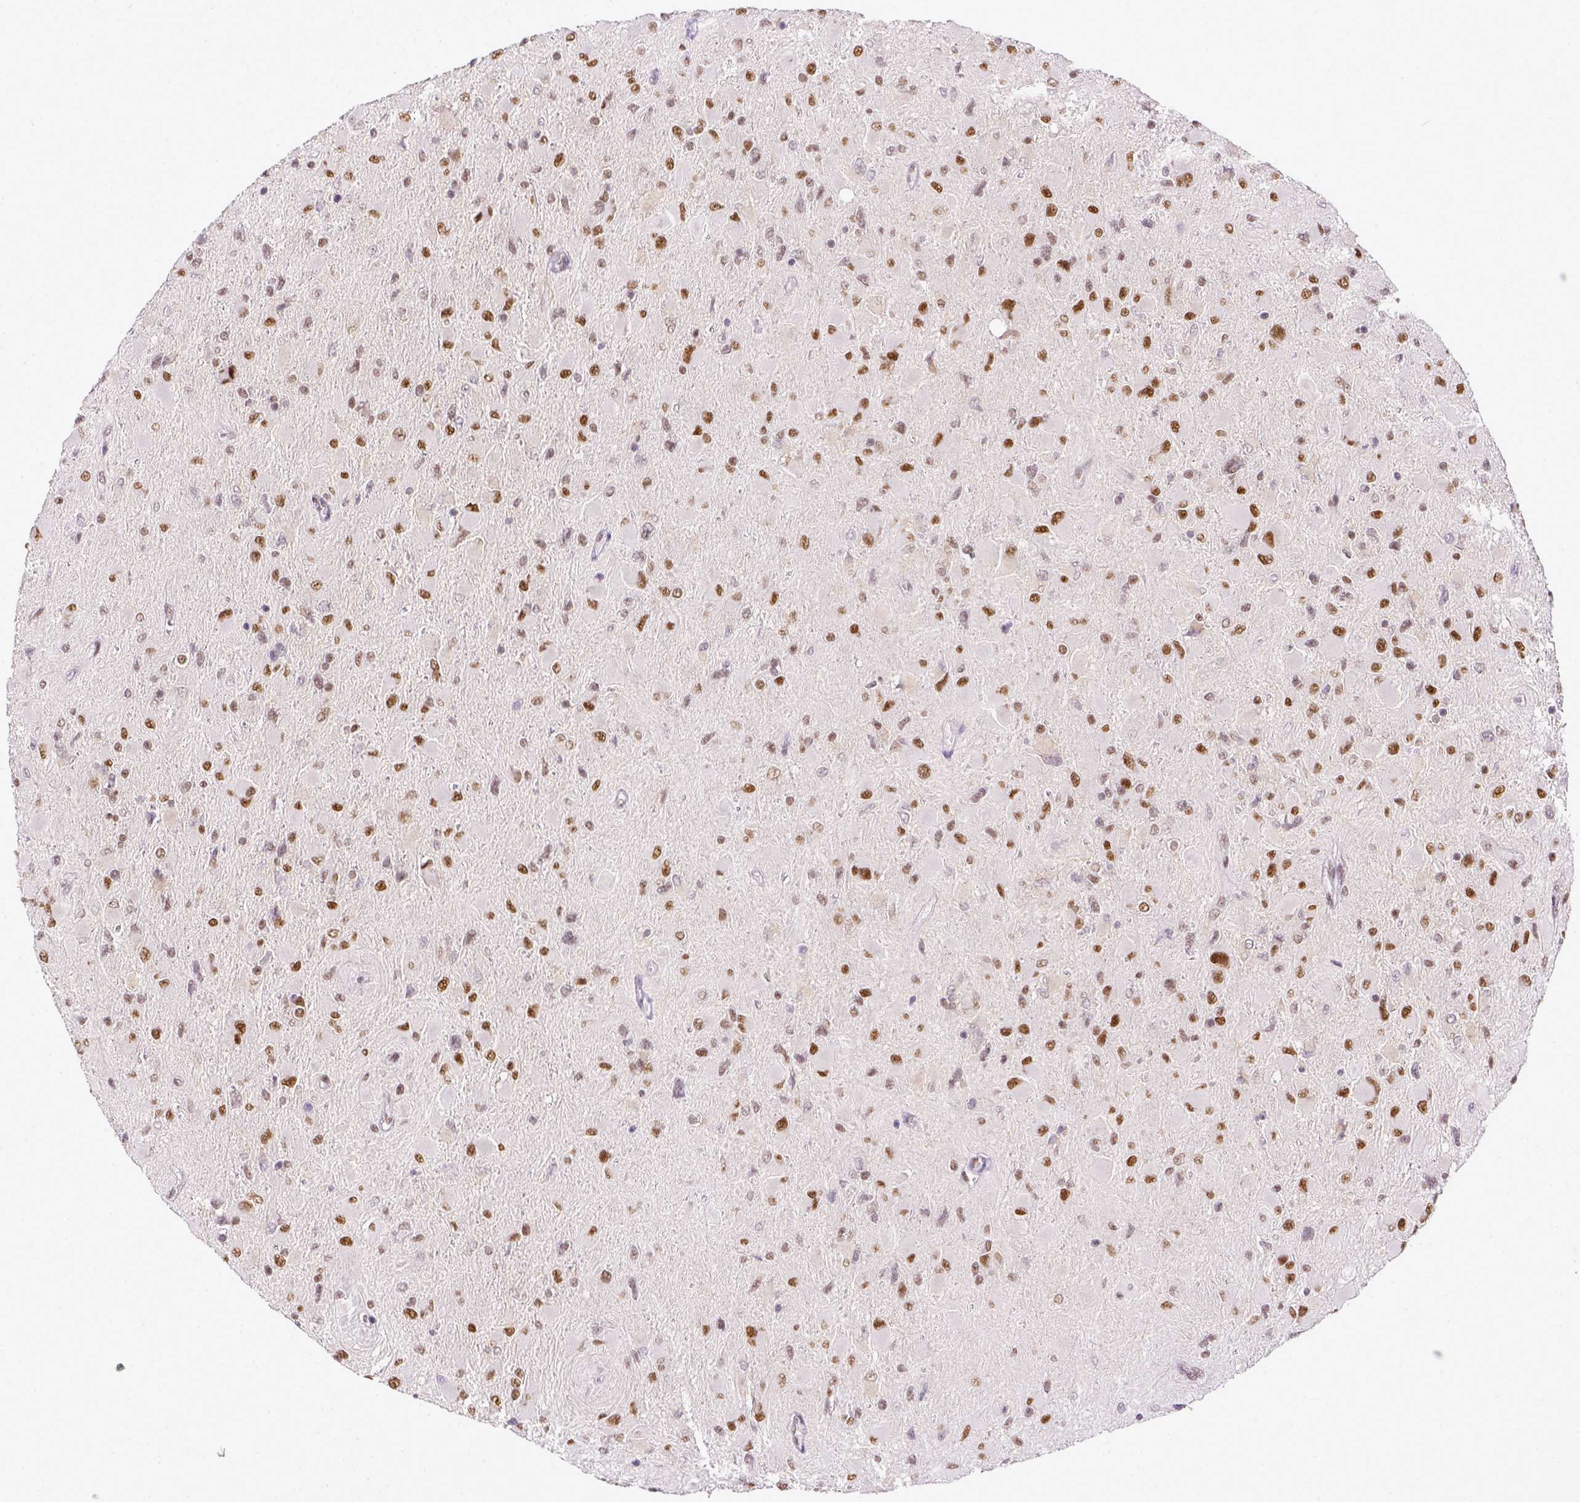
{"staining": {"intensity": "moderate", "quantity": ">75%", "location": "nuclear"}, "tissue": "glioma", "cell_type": "Tumor cells", "image_type": "cancer", "snomed": [{"axis": "morphology", "description": "Glioma, malignant, High grade"}, {"axis": "topography", "description": "Cerebral cortex"}], "caption": "Human glioma stained with a brown dye exhibits moderate nuclear positive positivity in approximately >75% of tumor cells.", "gene": "ERCC1", "patient": {"sex": "female", "age": 36}}